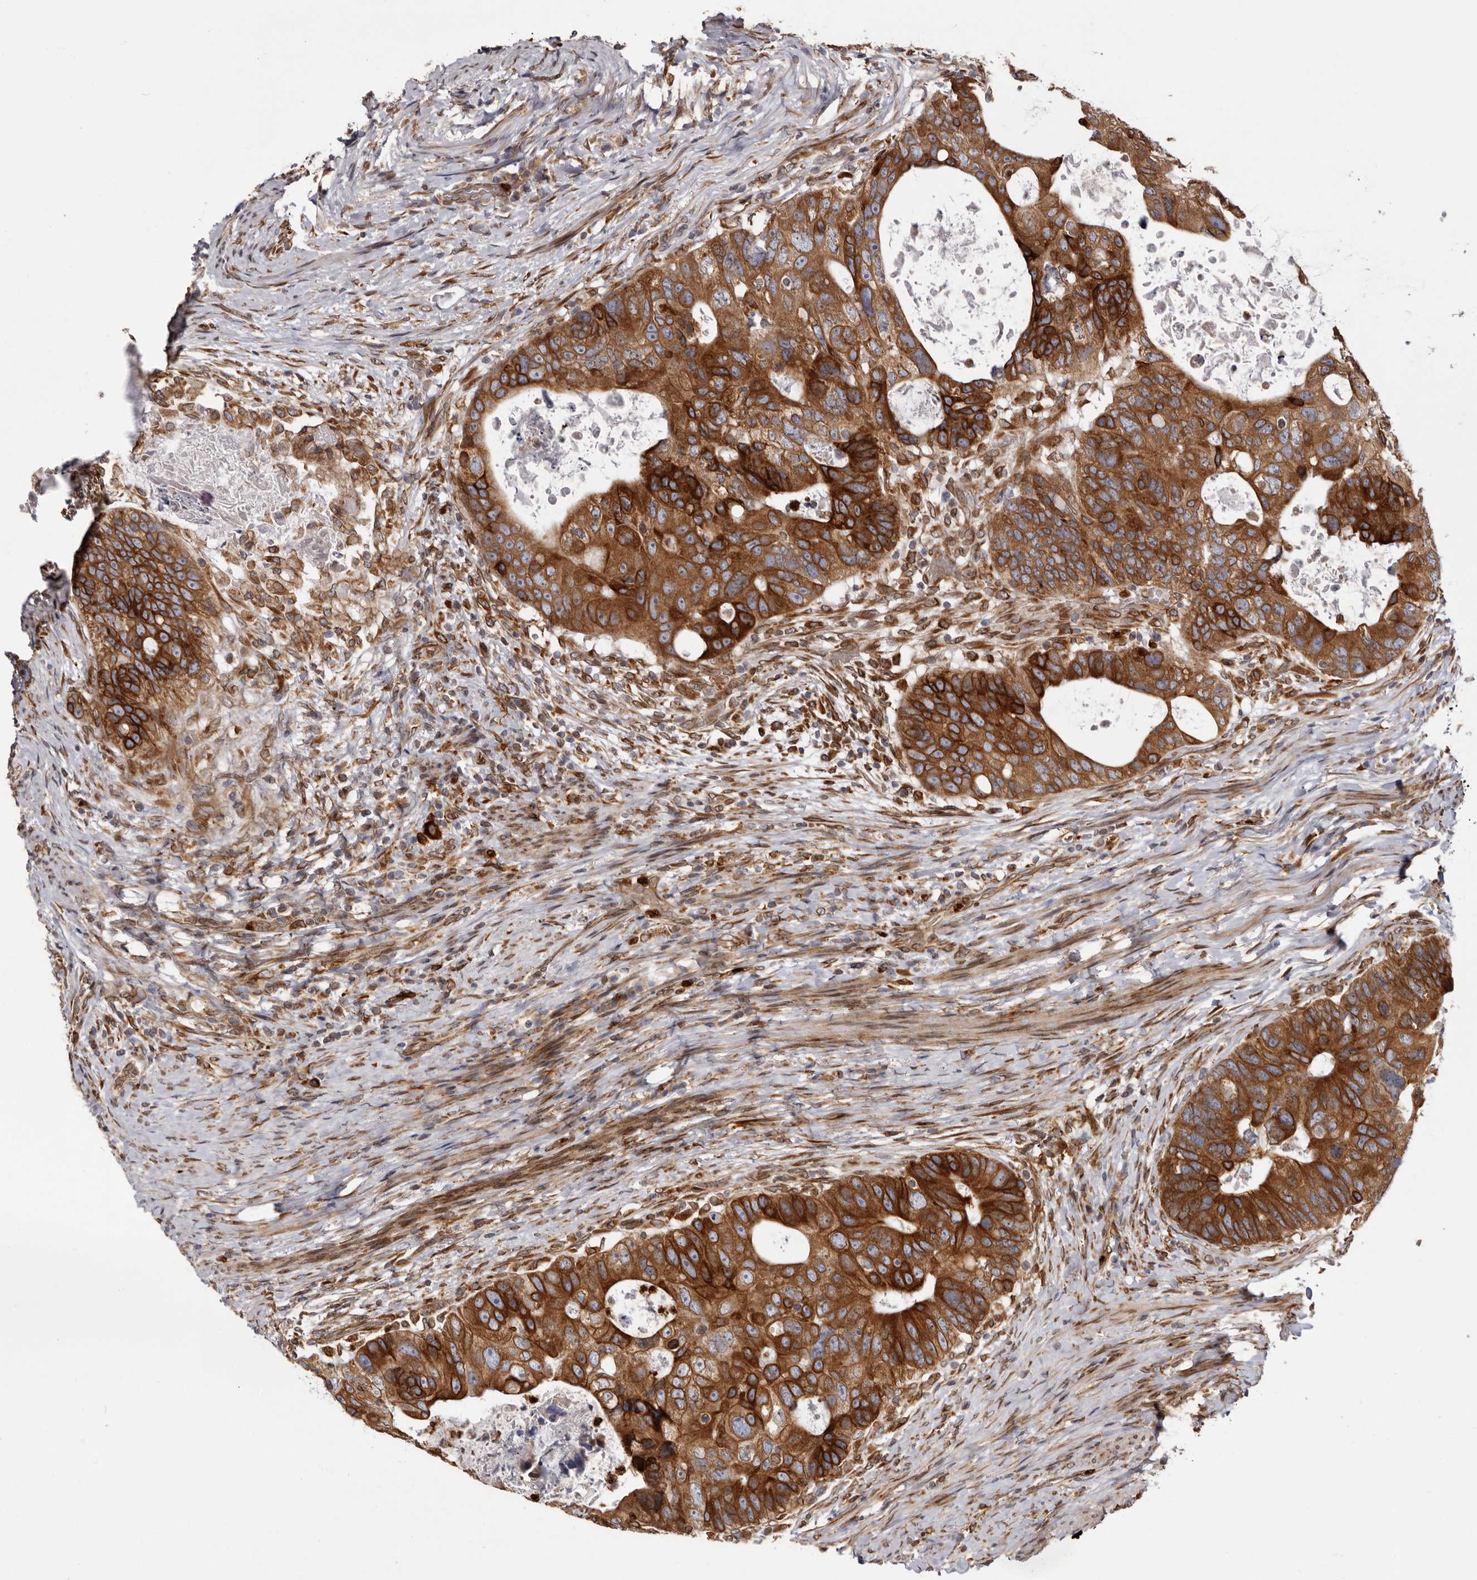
{"staining": {"intensity": "strong", "quantity": ">75%", "location": "cytoplasmic/membranous"}, "tissue": "colorectal cancer", "cell_type": "Tumor cells", "image_type": "cancer", "snomed": [{"axis": "morphology", "description": "Adenocarcinoma, NOS"}, {"axis": "topography", "description": "Rectum"}], "caption": "Colorectal adenocarcinoma tissue shows strong cytoplasmic/membranous positivity in approximately >75% of tumor cells, visualized by immunohistochemistry.", "gene": "C4orf3", "patient": {"sex": "male", "age": 59}}